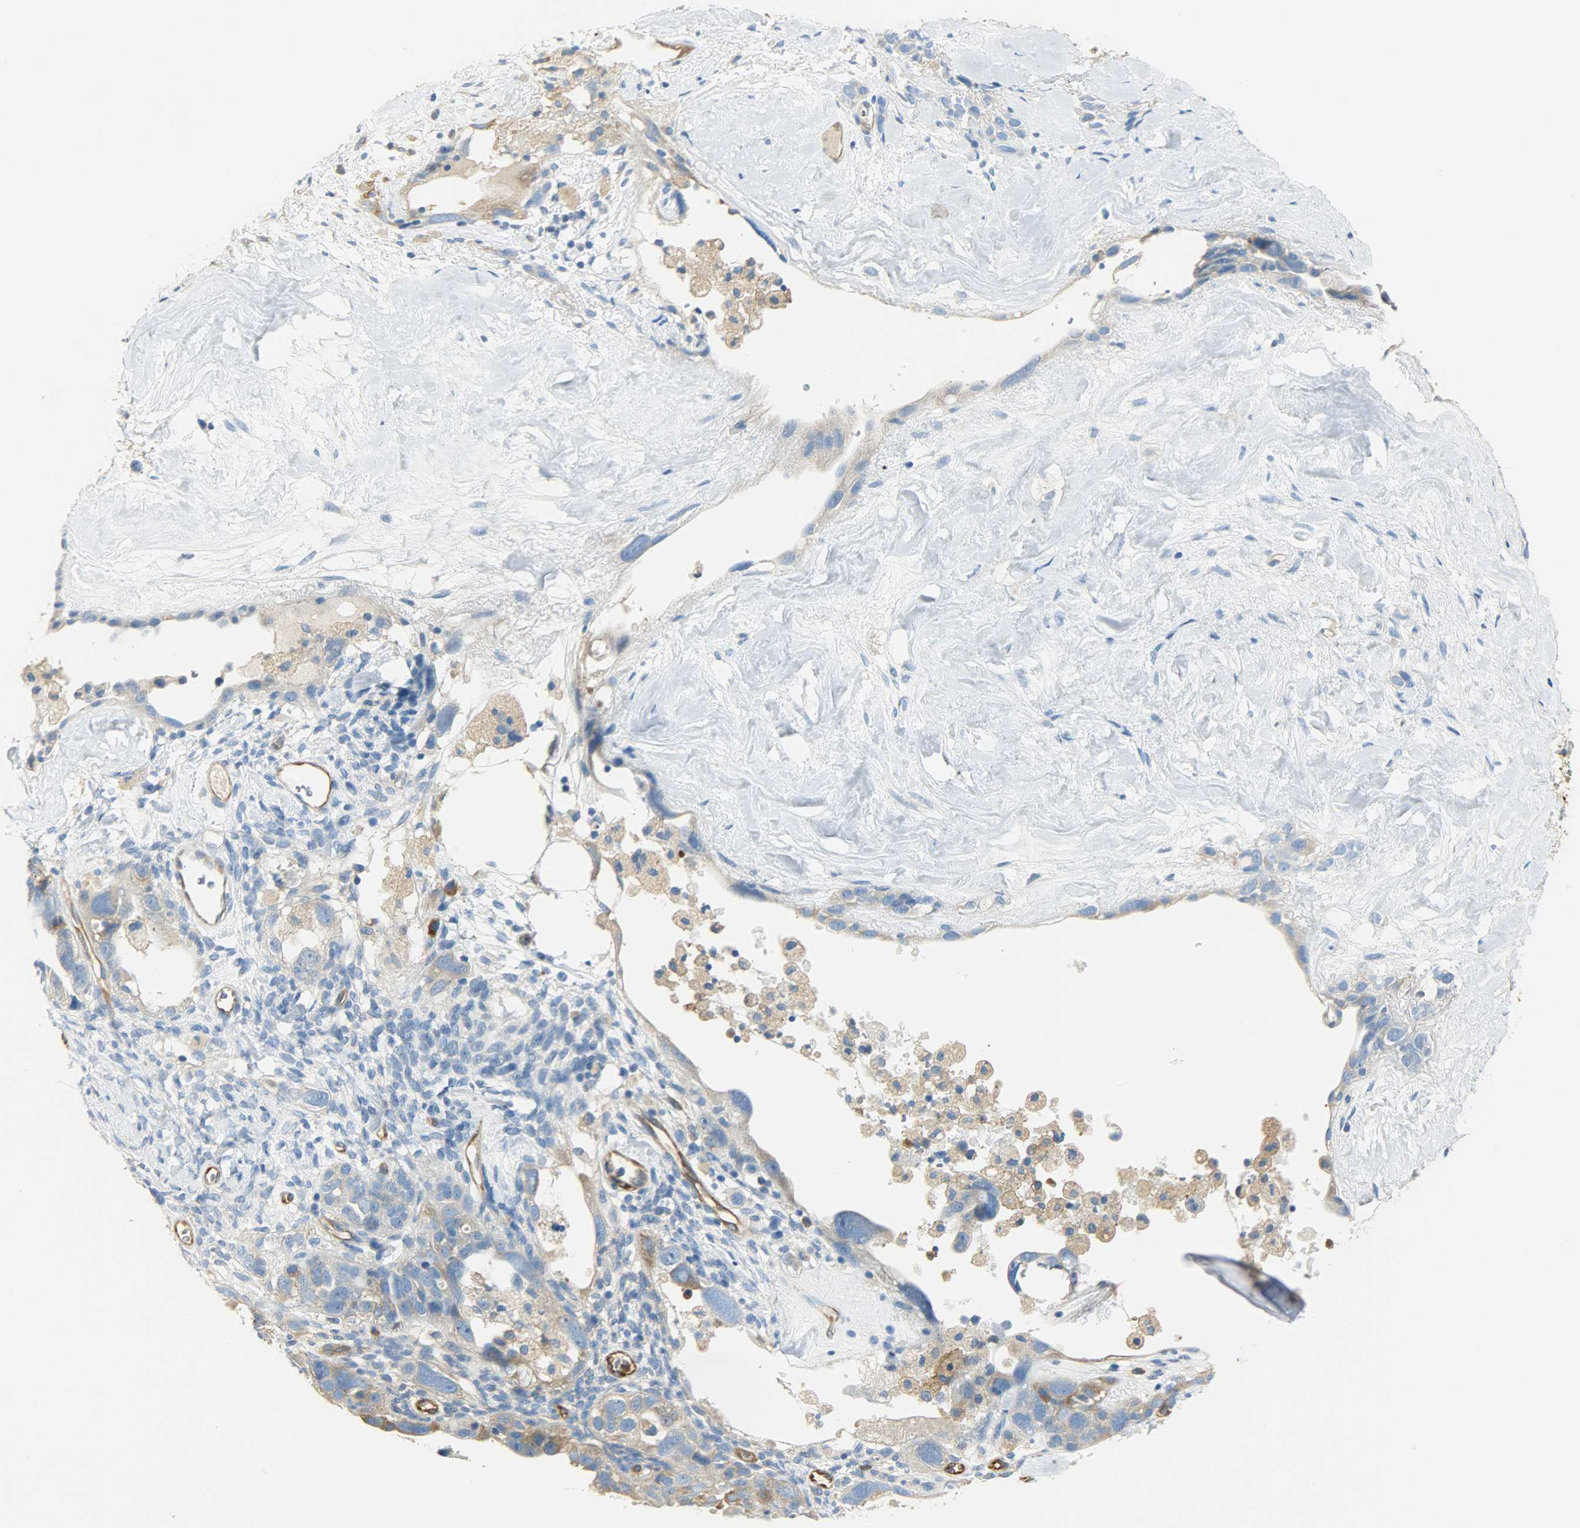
{"staining": {"intensity": "moderate", "quantity": ">75%", "location": "cytoplasmic/membranous"}, "tissue": "ovarian cancer", "cell_type": "Tumor cells", "image_type": "cancer", "snomed": [{"axis": "morphology", "description": "Cystadenocarcinoma, serous, NOS"}, {"axis": "topography", "description": "Ovary"}], "caption": "This micrograph reveals immunohistochemistry (IHC) staining of human serous cystadenocarcinoma (ovarian), with medium moderate cytoplasmic/membranous positivity in about >75% of tumor cells.", "gene": "WARS1", "patient": {"sex": "female", "age": 66}}